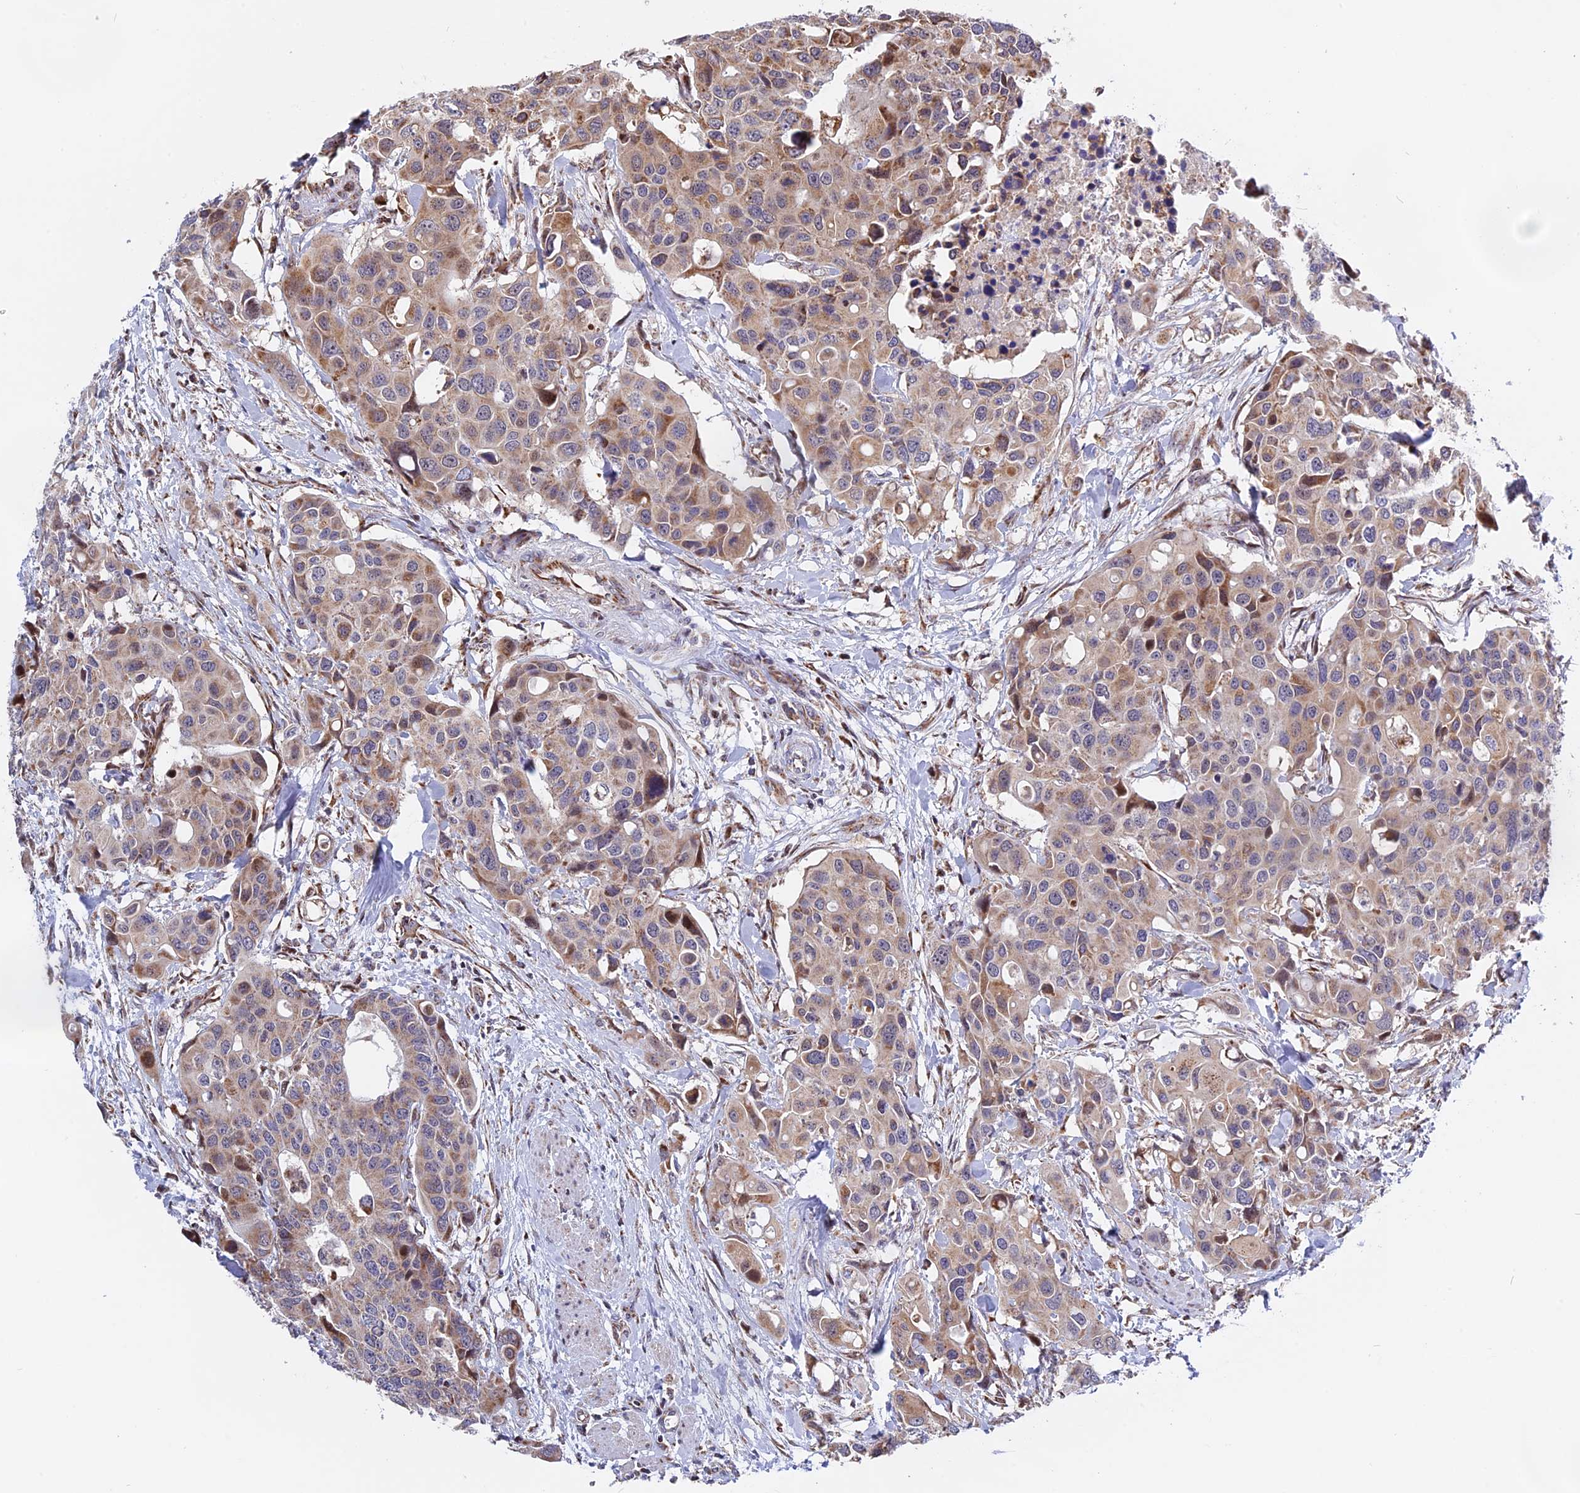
{"staining": {"intensity": "moderate", "quantity": "25%-75%", "location": "cytoplasmic/membranous"}, "tissue": "colorectal cancer", "cell_type": "Tumor cells", "image_type": "cancer", "snomed": [{"axis": "morphology", "description": "Adenocarcinoma, NOS"}, {"axis": "topography", "description": "Colon"}], "caption": "Colorectal cancer (adenocarcinoma) stained with DAB (3,3'-diaminobenzidine) immunohistochemistry (IHC) exhibits medium levels of moderate cytoplasmic/membranous expression in approximately 25%-75% of tumor cells.", "gene": "FAM174C", "patient": {"sex": "male", "age": 77}}